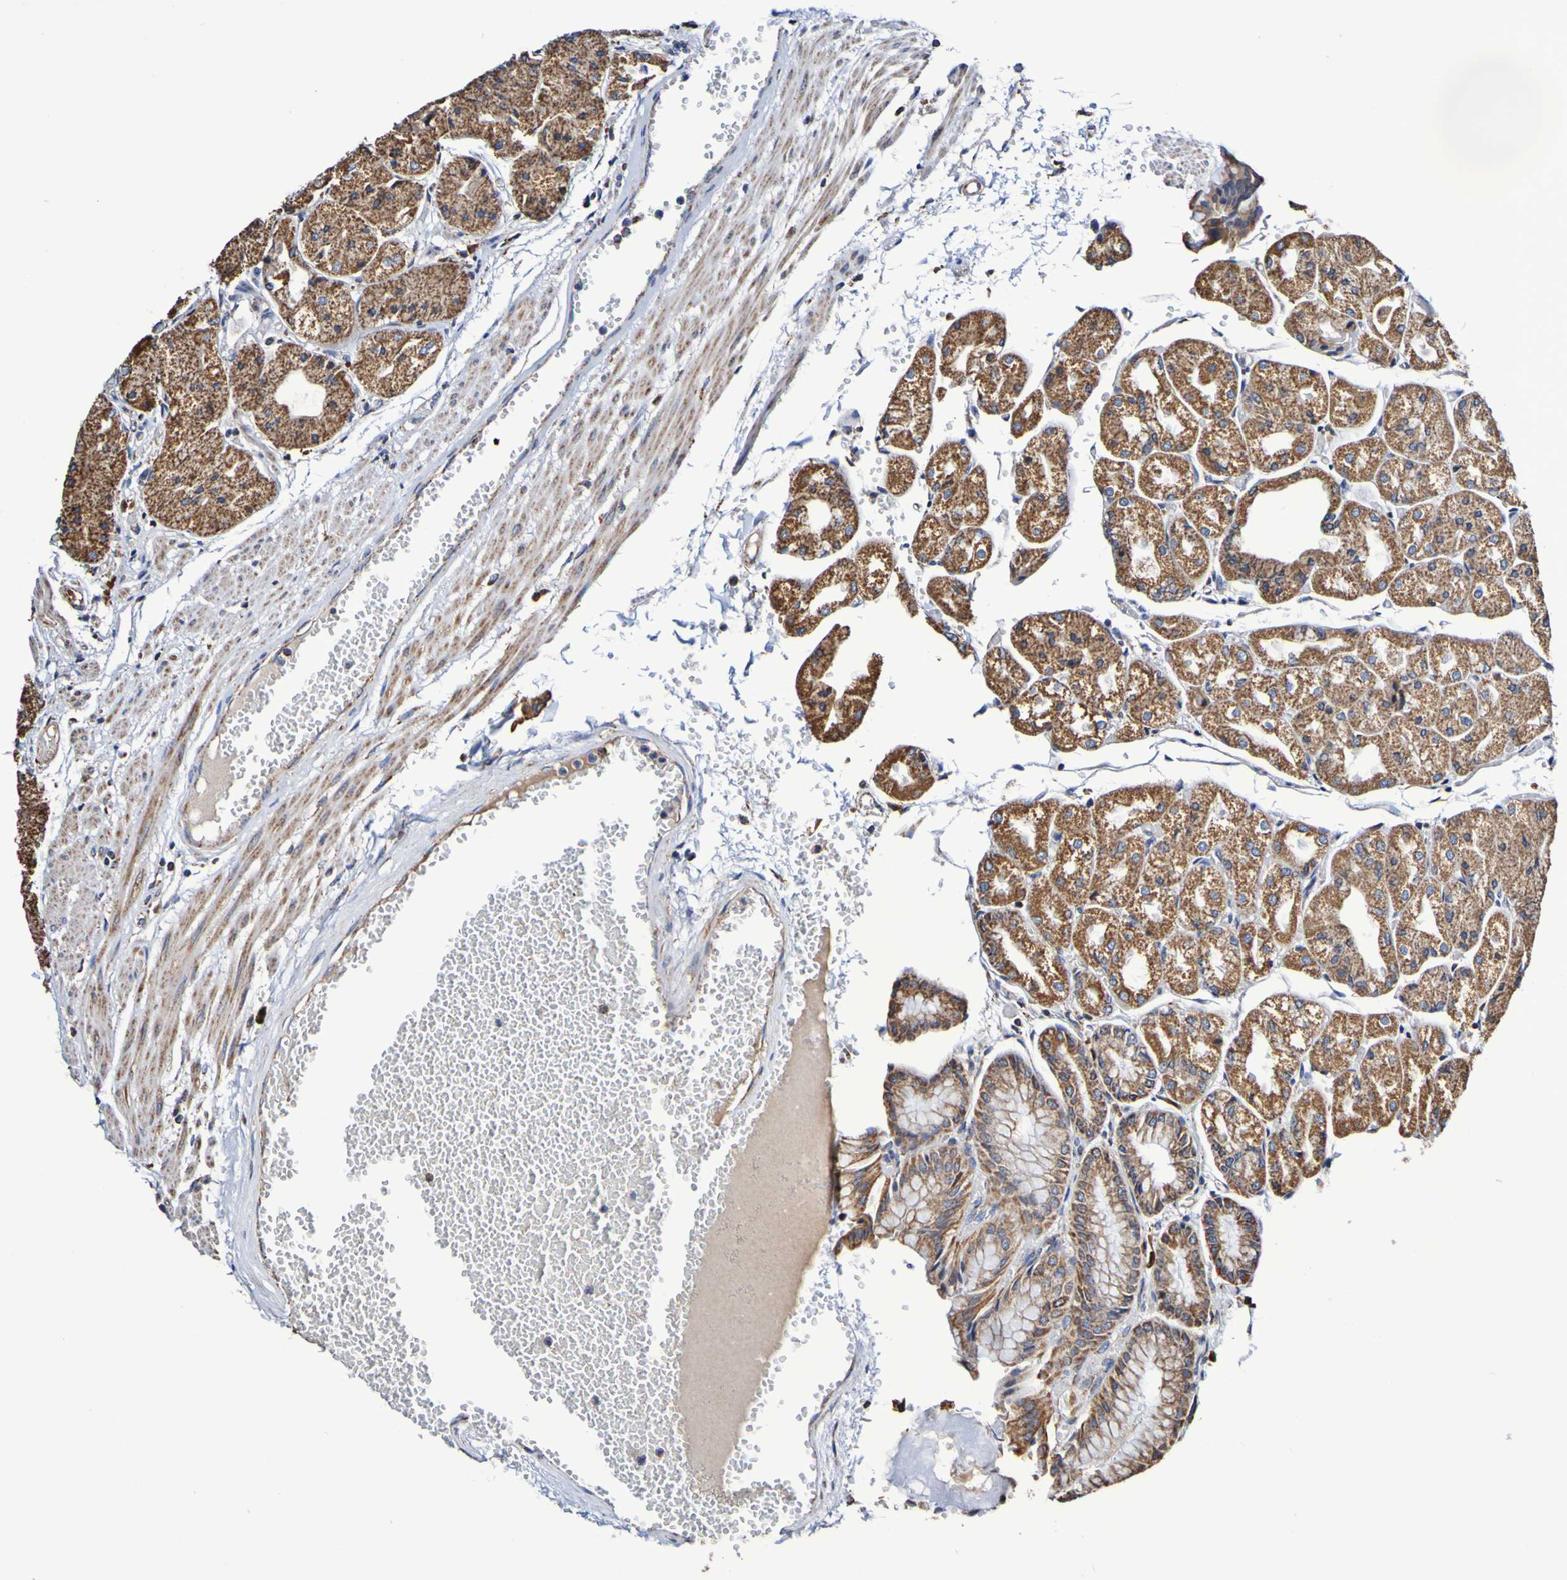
{"staining": {"intensity": "strong", "quantity": ">75%", "location": "cytoplasmic/membranous"}, "tissue": "stomach", "cell_type": "Glandular cells", "image_type": "normal", "snomed": [{"axis": "morphology", "description": "Normal tissue, NOS"}, {"axis": "topography", "description": "Stomach, upper"}], "caption": "Immunohistochemistry photomicrograph of unremarkable stomach: human stomach stained using IHC displays high levels of strong protein expression localized specifically in the cytoplasmic/membranous of glandular cells, appearing as a cytoplasmic/membranous brown color.", "gene": "IL18R1", "patient": {"sex": "male", "age": 72}}